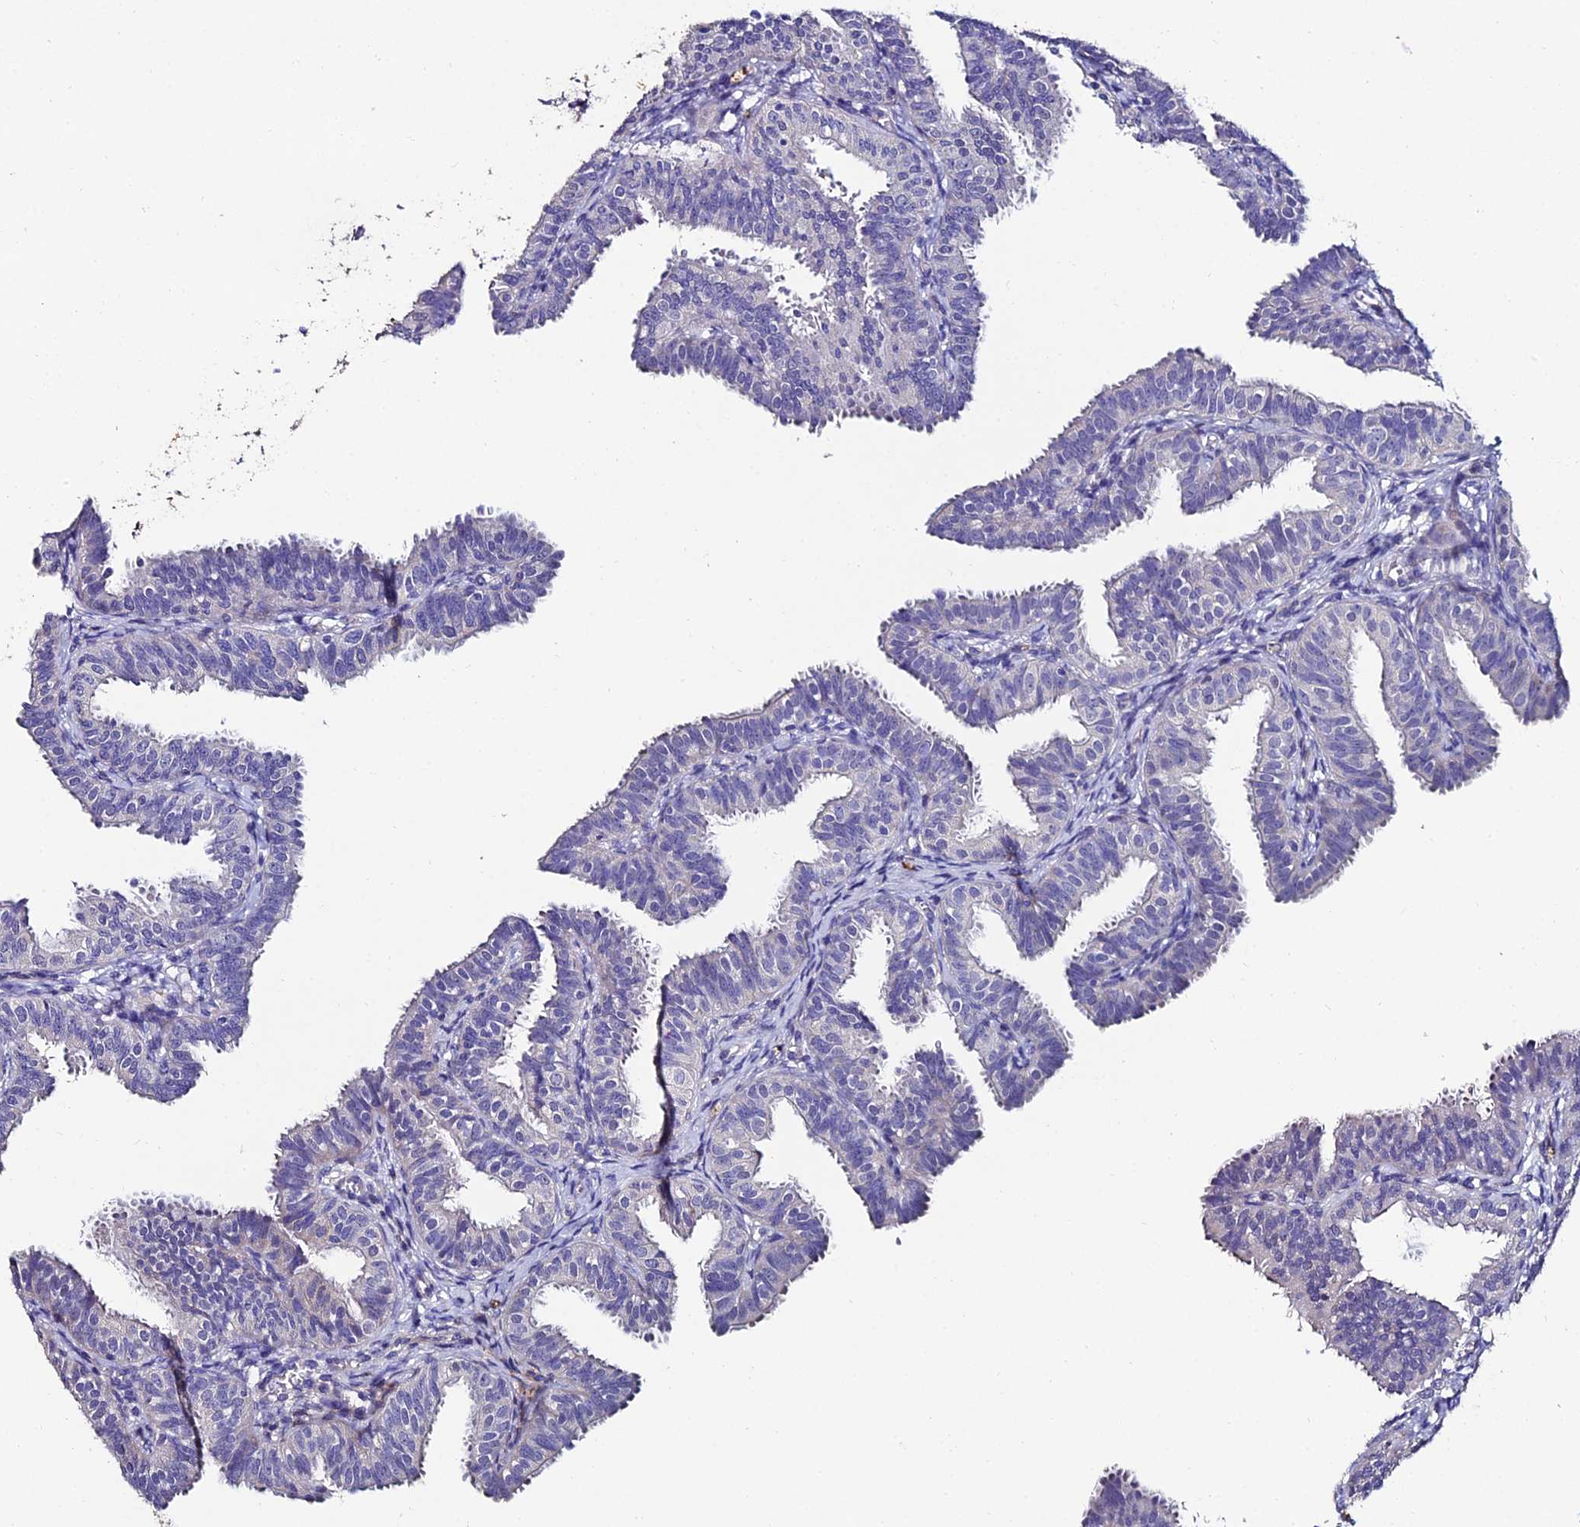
{"staining": {"intensity": "negative", "quantity": "none", "location": "none"}, "tissue": "fallopian tube", "cell_type": "Glandular cells", "image_type": "normal", "snomed": [{"axis": "morphology", "description": "Normal tissue, NOS"}, {"axis": "topography", "description": "Fallopian tube"}], "caption": "The micrograph displays no staining of glandular cells in benign fallopian tube. (Brightfield microscopy of DAB (3,3'-diaminobenzidine) IHC at high magnification).", "gene": "ESRRG", "patient": {"sex": "female", "age": 35}}